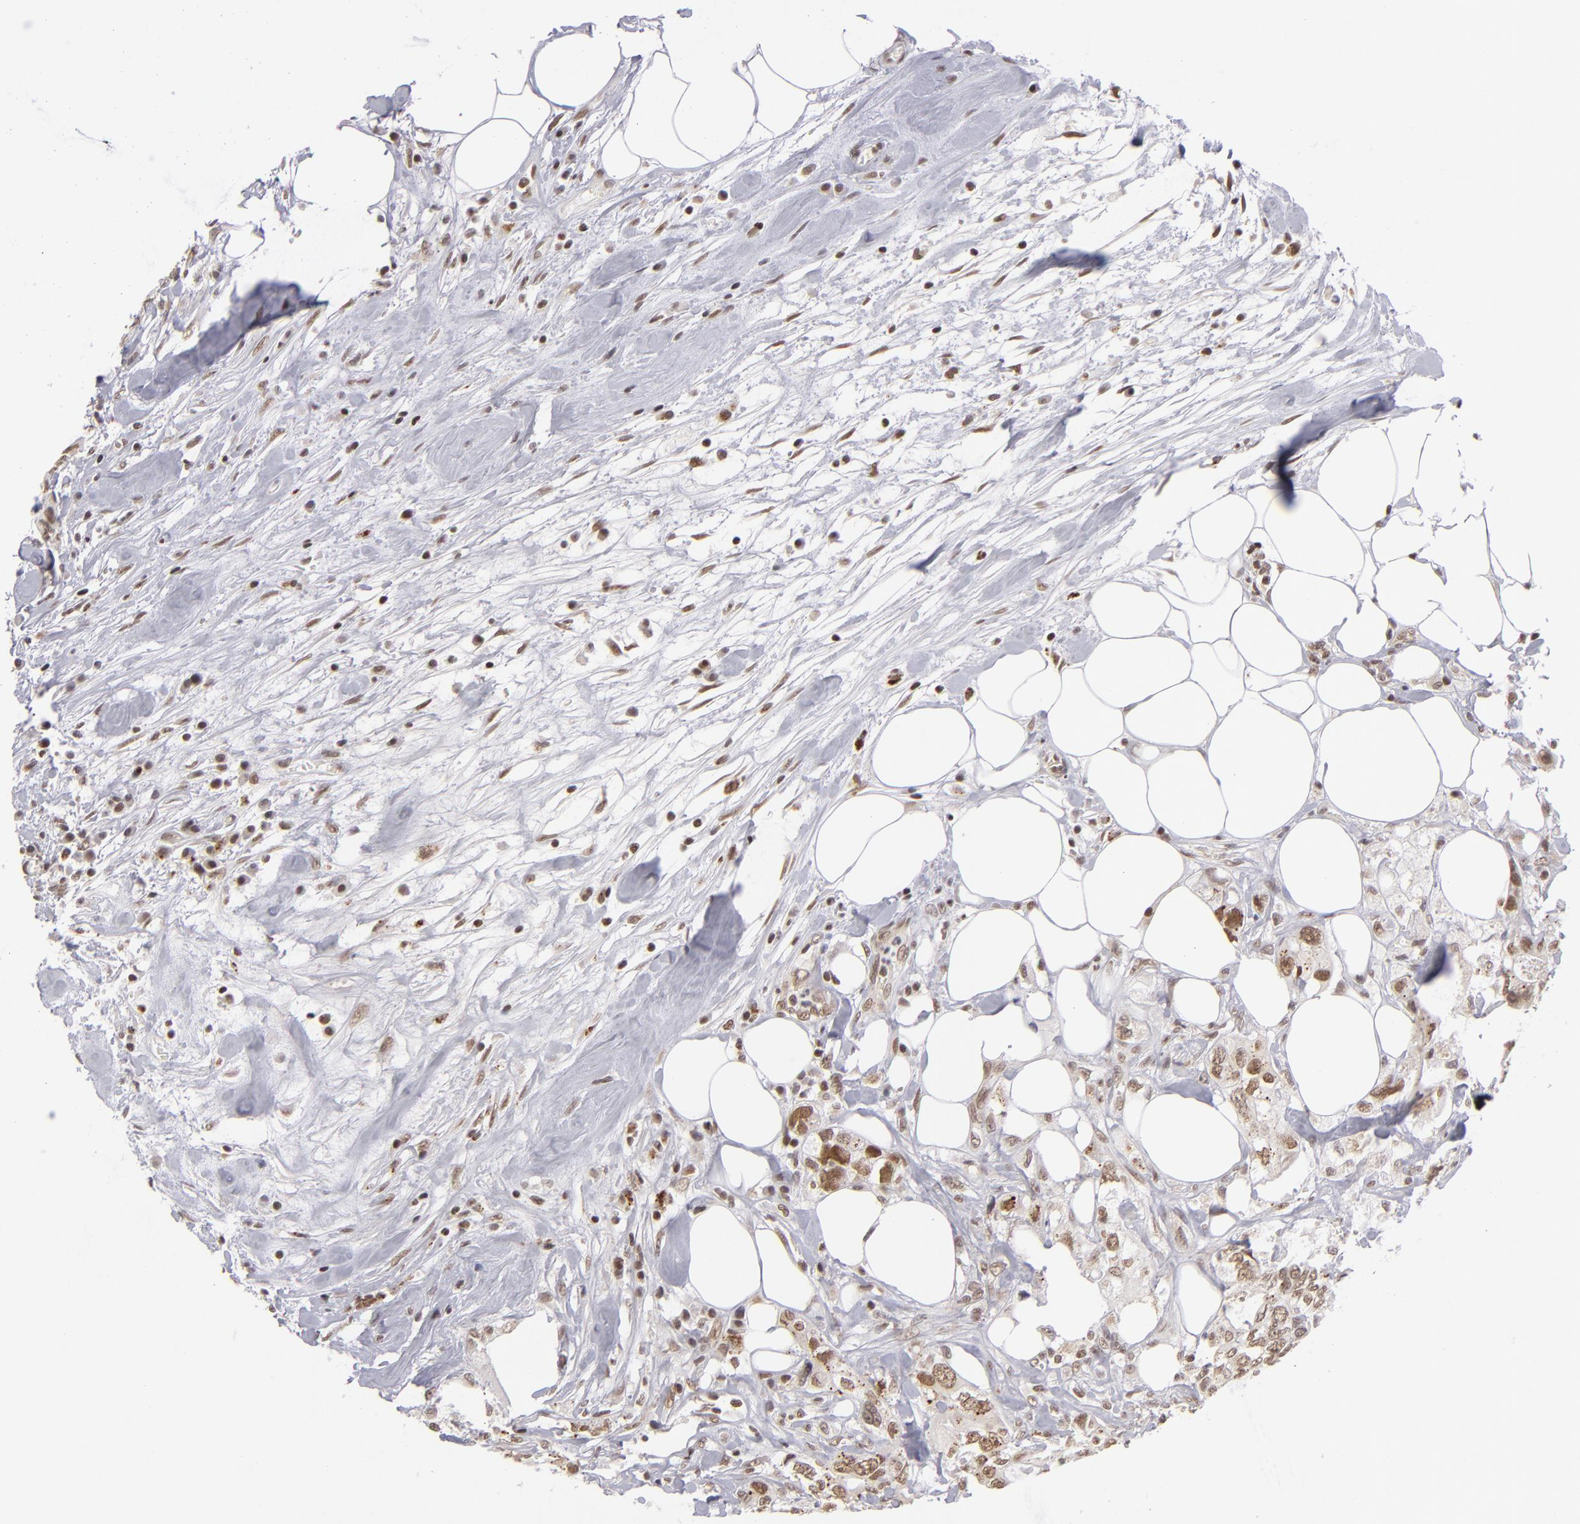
{"staining": {"intensity": "moderate", "quantity": ">75%", "location": "nuclear"}, "tissue": "colorectal cancer", "cell_type": "Tumor cells", "image_type": "cancer", "snomed": [{"axis": "morphology", "description": "Adenocarcinoma, NOS"}, {"axis": "topography", "description": "Rectum"}], "caption": "Protein expression analysis of human colorectal adenocarcinoma reveals moderate nuclear expression in about >75% of tumor cells. Nuclei are stained in blue.", "gene": "MLLT3", "patient": {"sex": "female", "age": 57}}